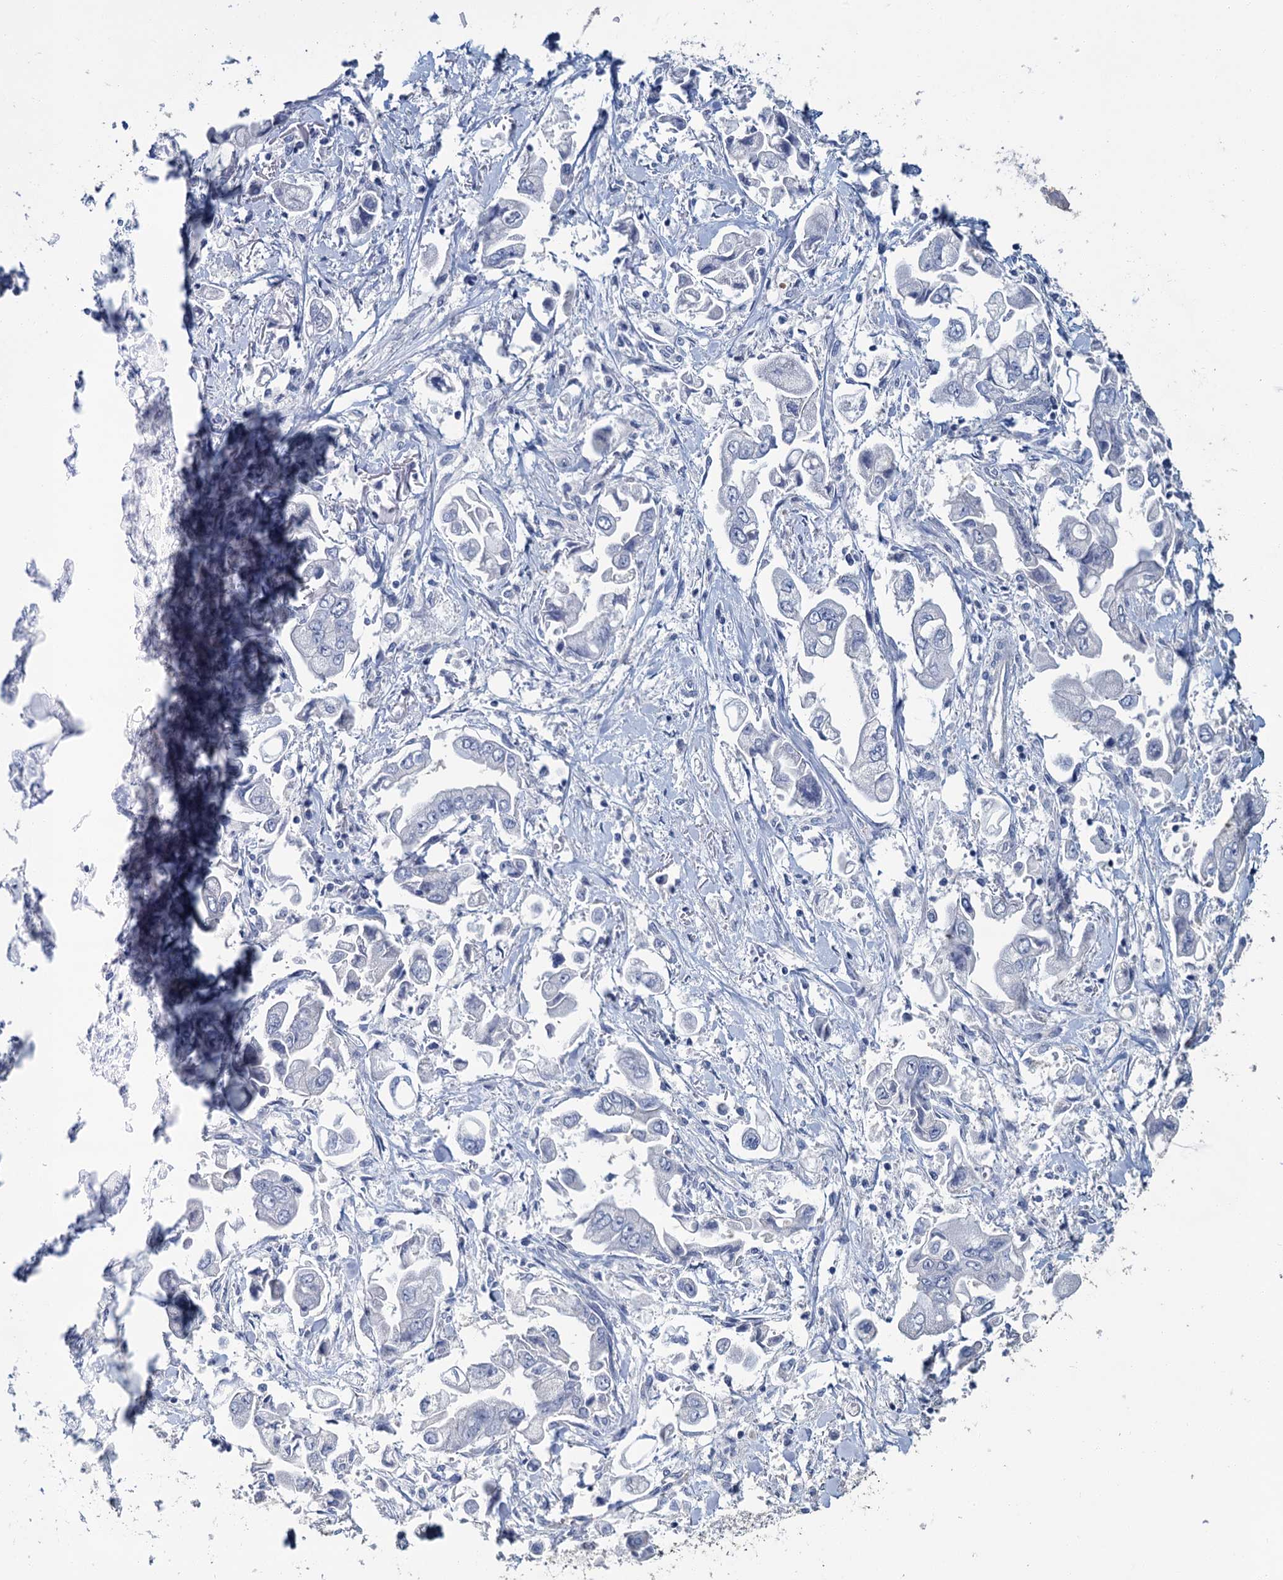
{"staining": {"intensity": "negative", "quantity": "none", "location": "none"}, "tissue": "stomach cancer", "cell_type": "Tumor cells", "image_type": "cancer", "snomed": [{"axis": "morphology", "description": "Adenocarcinoma, NOS"}, {"axis": "topography", "description": "Stomach"}], "caption": "DAB immunohistochemical staining of stomach adenocarcinoma demonstrates no significant expression in tumor cells.", "gene": "SNCB", "patient": {"sex": "male", "age": 62}}